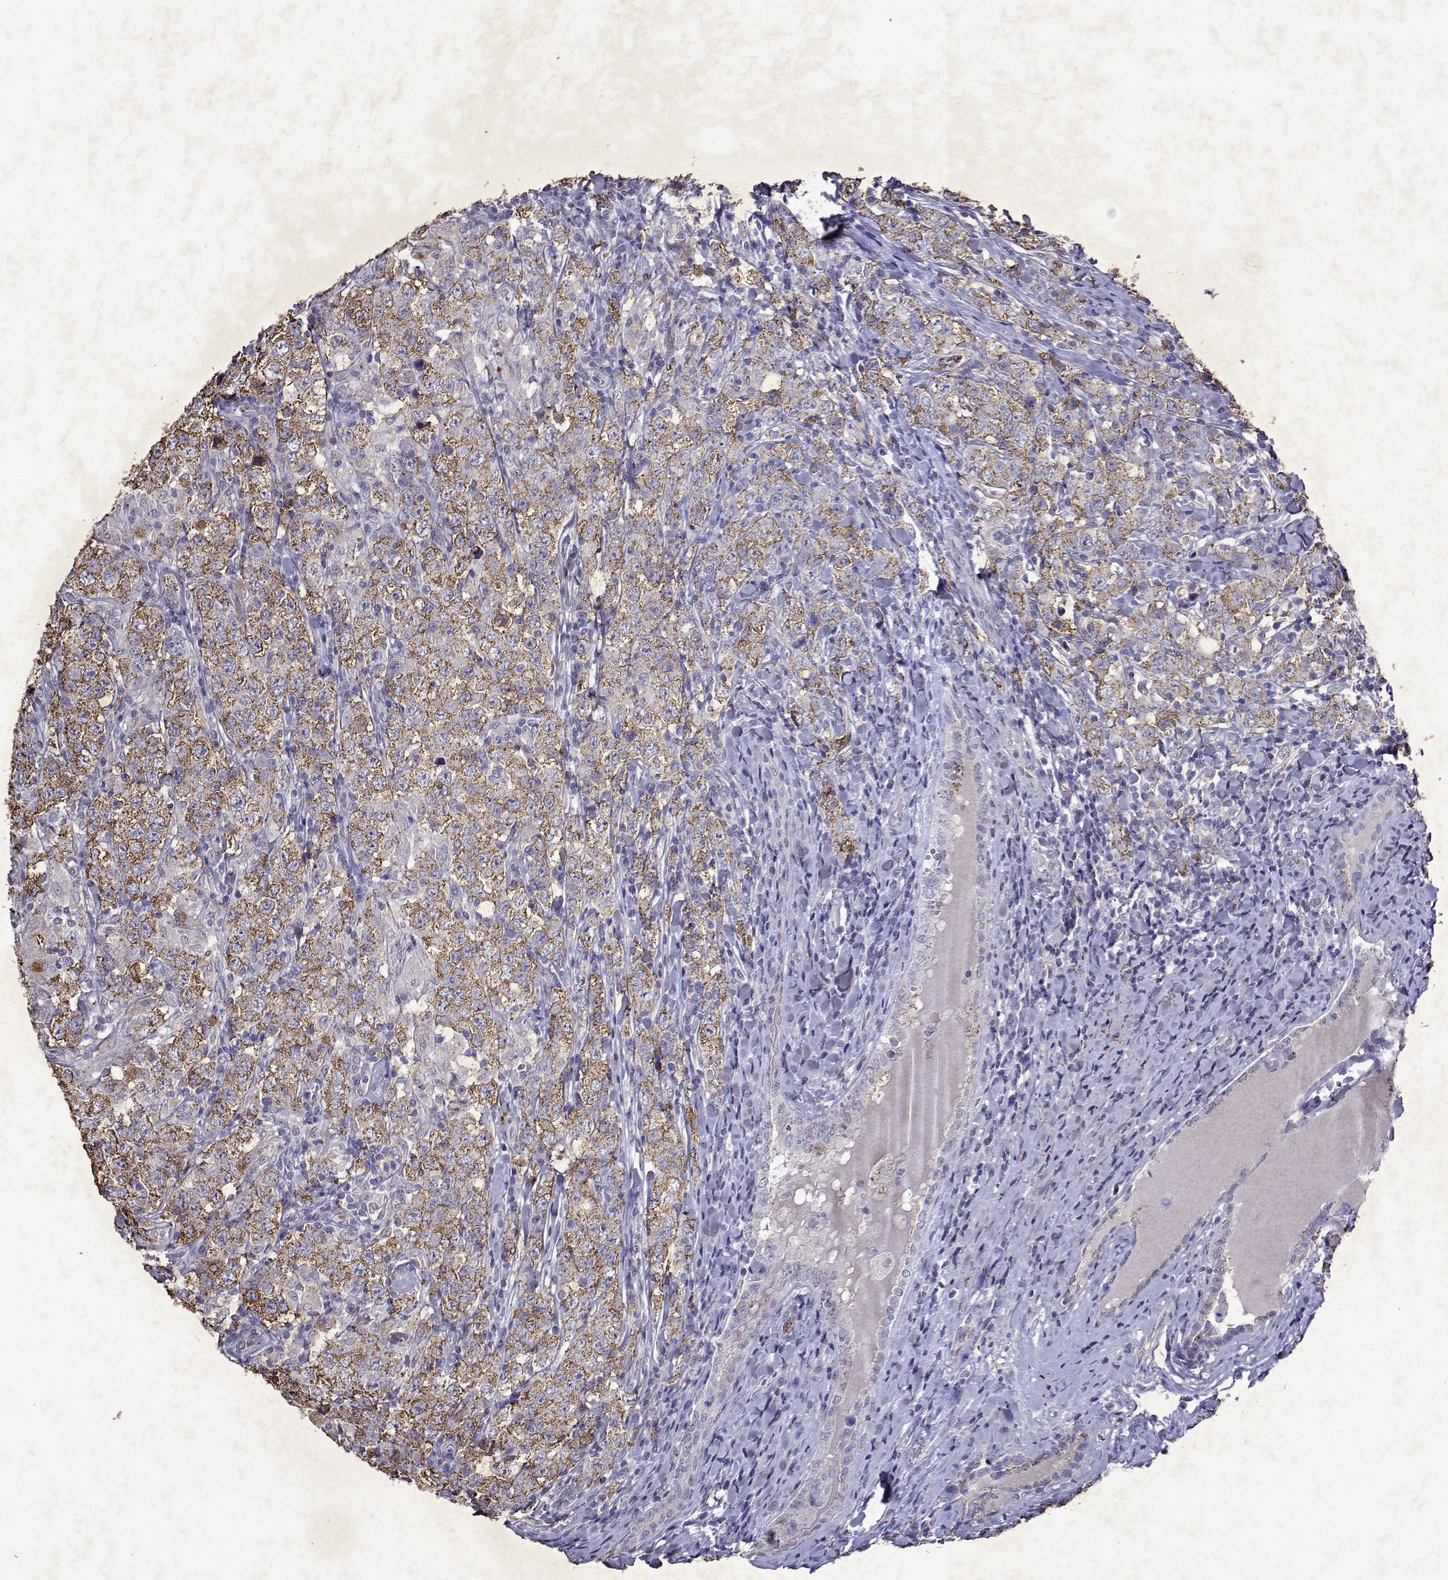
{"staining": {"intensity": "moderate", "quantity": ">75%", "location": "cytoplasmic/membranous"}, "tissue": "testis cancer", "cell_type": "Tumor cells", "image_type": "cancer", "snomed": [{"axis": "morphology", "description": "Seminoma, NOS"}, {"axis": "morphology", "description": "Carcinoma, Embryonal, NOS"}, {"axis": "topography", "description": "Testis"}], "caption": "Moderate cytoplasmic/membranous protein positivity is present in approximately >75% of tumor cells in testis cancer (embryonal carcinoma).", "gene": "DUSP28", "patient": {"sex": "male", "age": 41}}